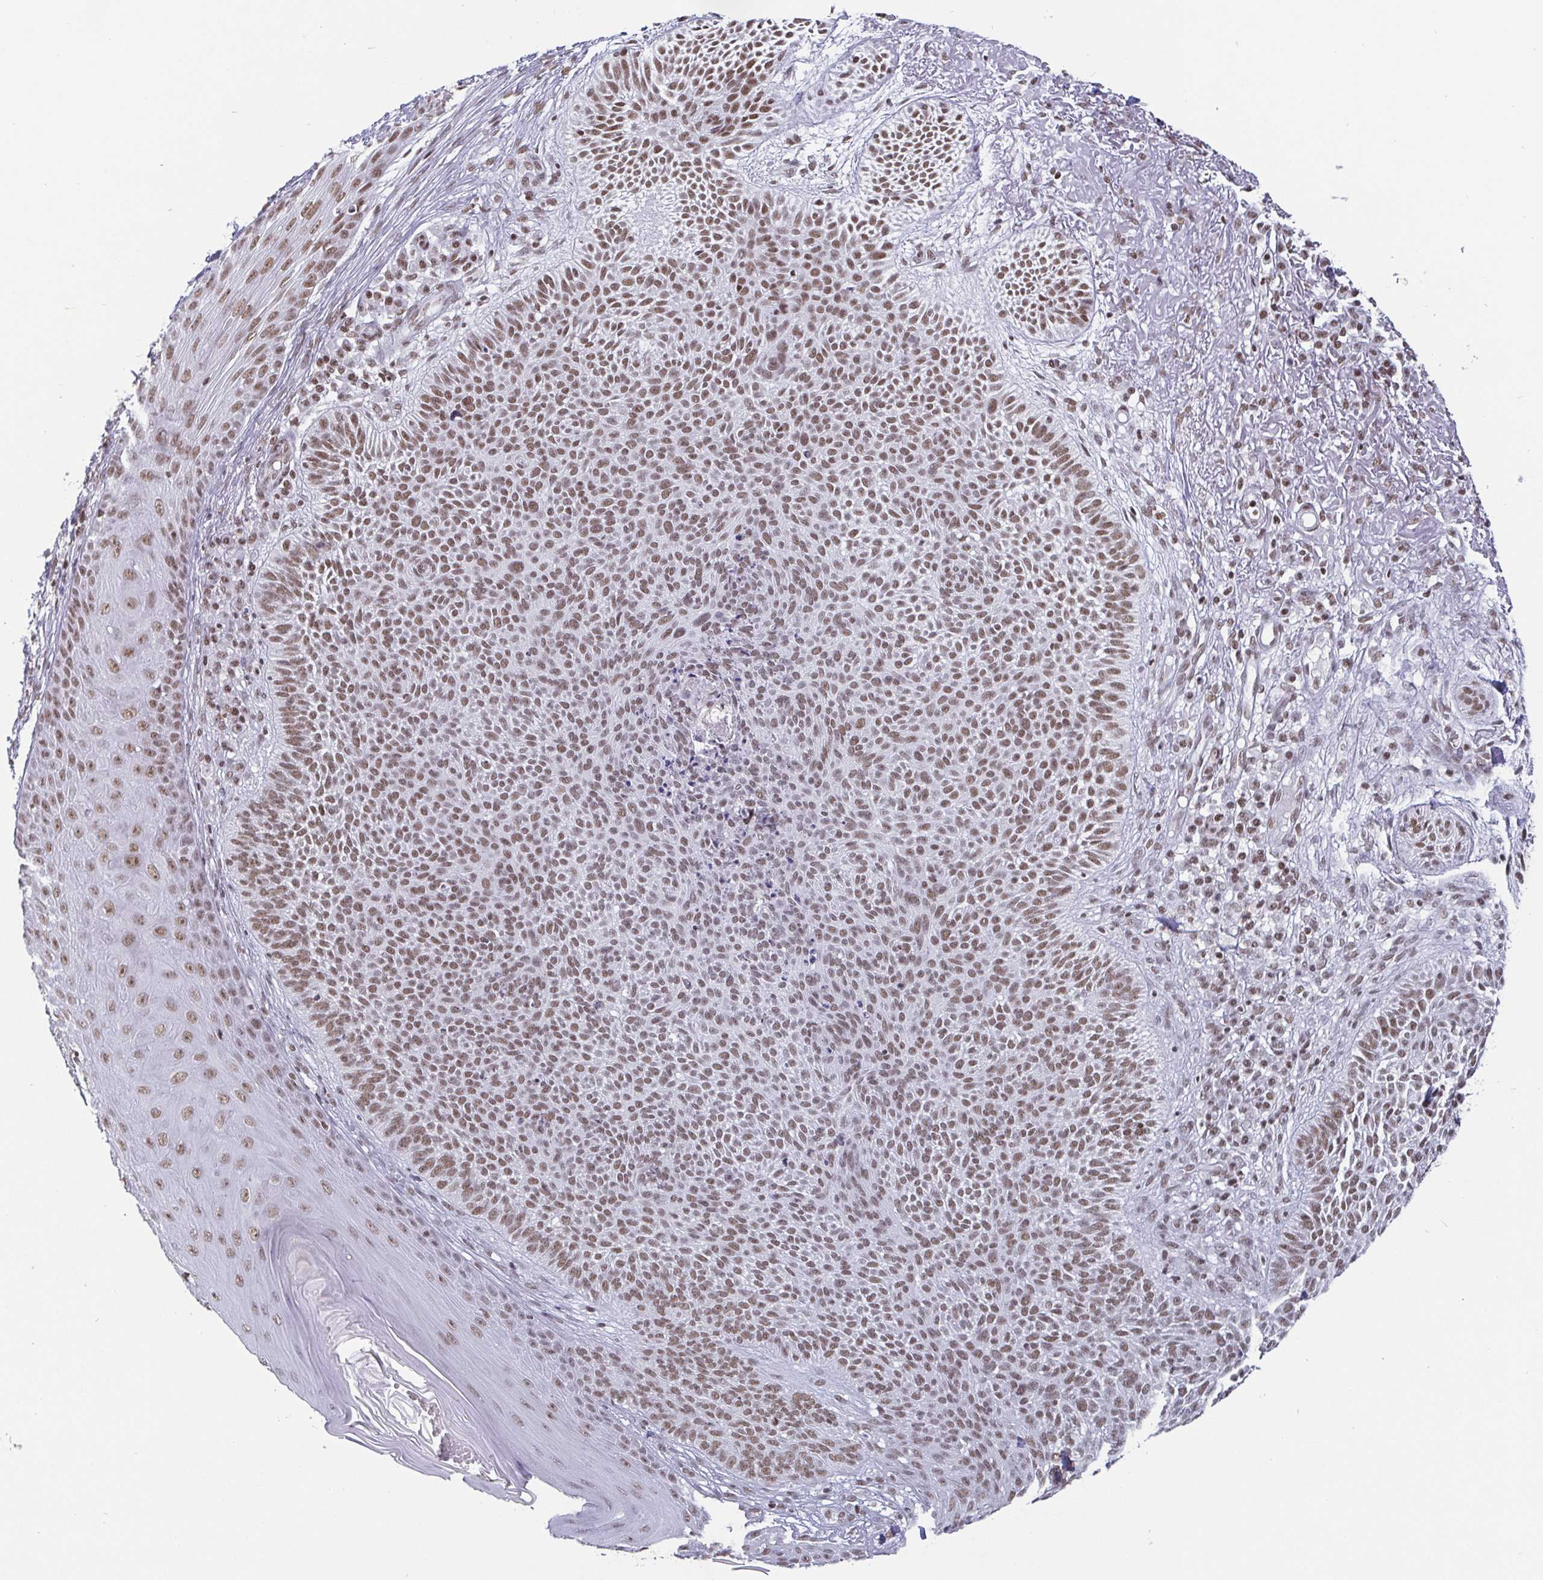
{"staining": {"intensity": "moderate", "quantity": ">75%", "location": "nuclear"}, "tissue": "skin cancer", "cell_type": "Tumor cells", "image_type": "cancer", "snomed": [{"axis": "morphology", "description": "Basal cell carcinoma"}, {"axis": "topography", "description": "Skin"}, {"axis": "topography", "description": "Skin of face"}], "caption": "Brown immunohistochemical staining in human skin cancer shows moderate nuclear staining in about >75% of tumor cells.", "gene": "CTCF", "patient": {"sex": "female", "age": 82}}